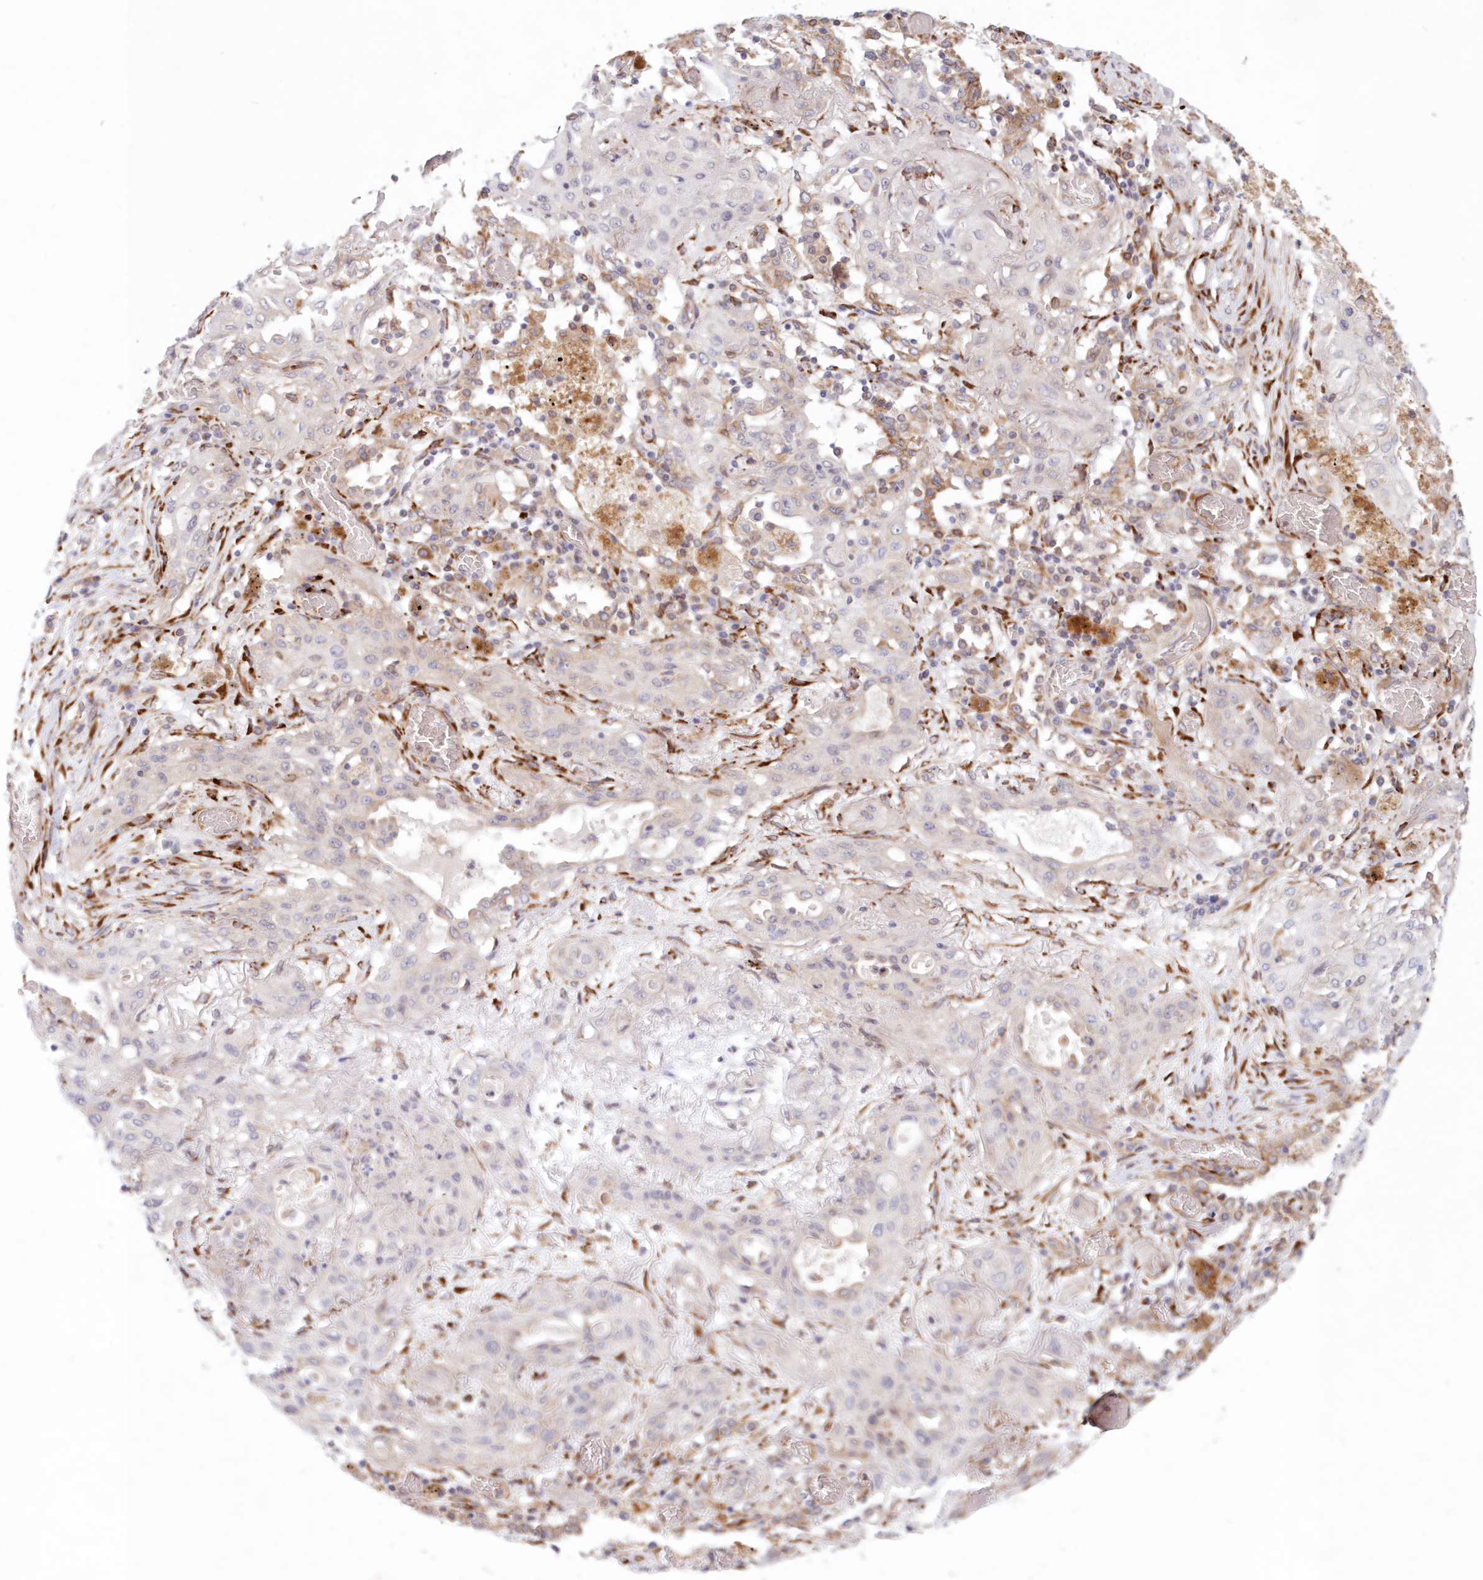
{"staining": {"intensity": "negative", "quantity": "none", "location": "none"}, "tissue": "lung cancer", "cell_type": "Tumor cells", "image_type": "cancer", "snomed": [{"axis": "morphology", "description": "Squamous cell carcinoma, NOS"}, {"axis": "topography", "description": "Lung"}], "caption": "Tumor cells show no significant protein expression in squamous cell carcinoma (lung). (DAB (3,3'-diaminobenzidine) immunohistochemistry (IHC) with hematoxylin counter stain).", "gene": "PCYOX1L", "patient": {"sex": "female", "age": 47}}